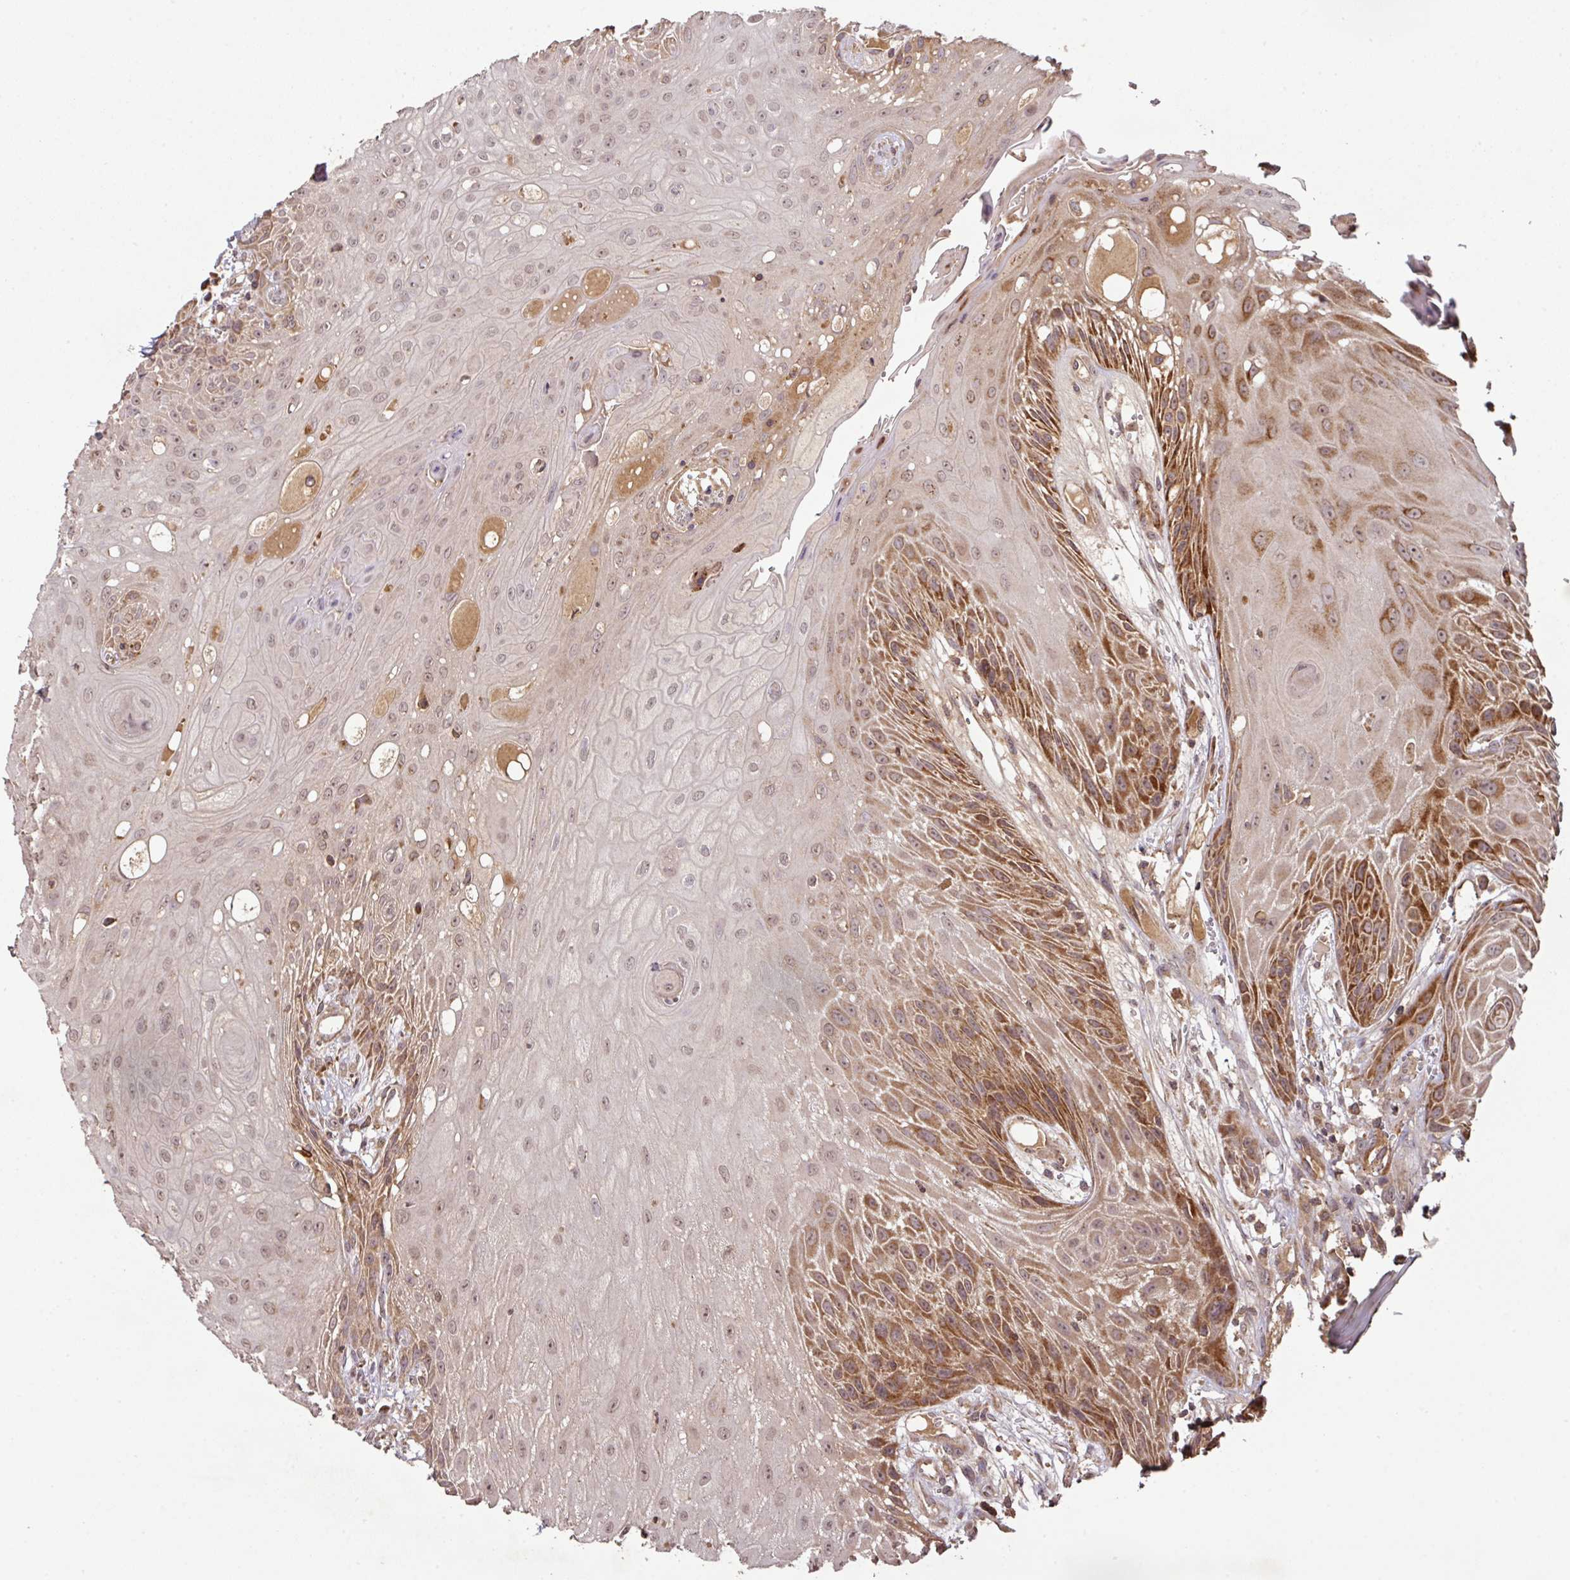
{"staining": {"intensity": "strong", "quantity": "25%-75%", "location": "cytoplasmic/membranous"}, "tissue": "head and neck cancer", "cell_type": "Tumor cells", "image_type": "cancer", "snomed": [{"axis": "morphology", "description": "Squamous cell carcinoma, NOS"}, {"axis": "topography", "description": "Head-Neck"}], "caption": "Protein staining exhibits strong cytoplasmic/membranous positivity in approximately 25%-75% of tumor cells in head and neck cancer. Nuclei are stained in blue.", "gene": "MRRF", "patient": {"sex": "female", "age": 73}}